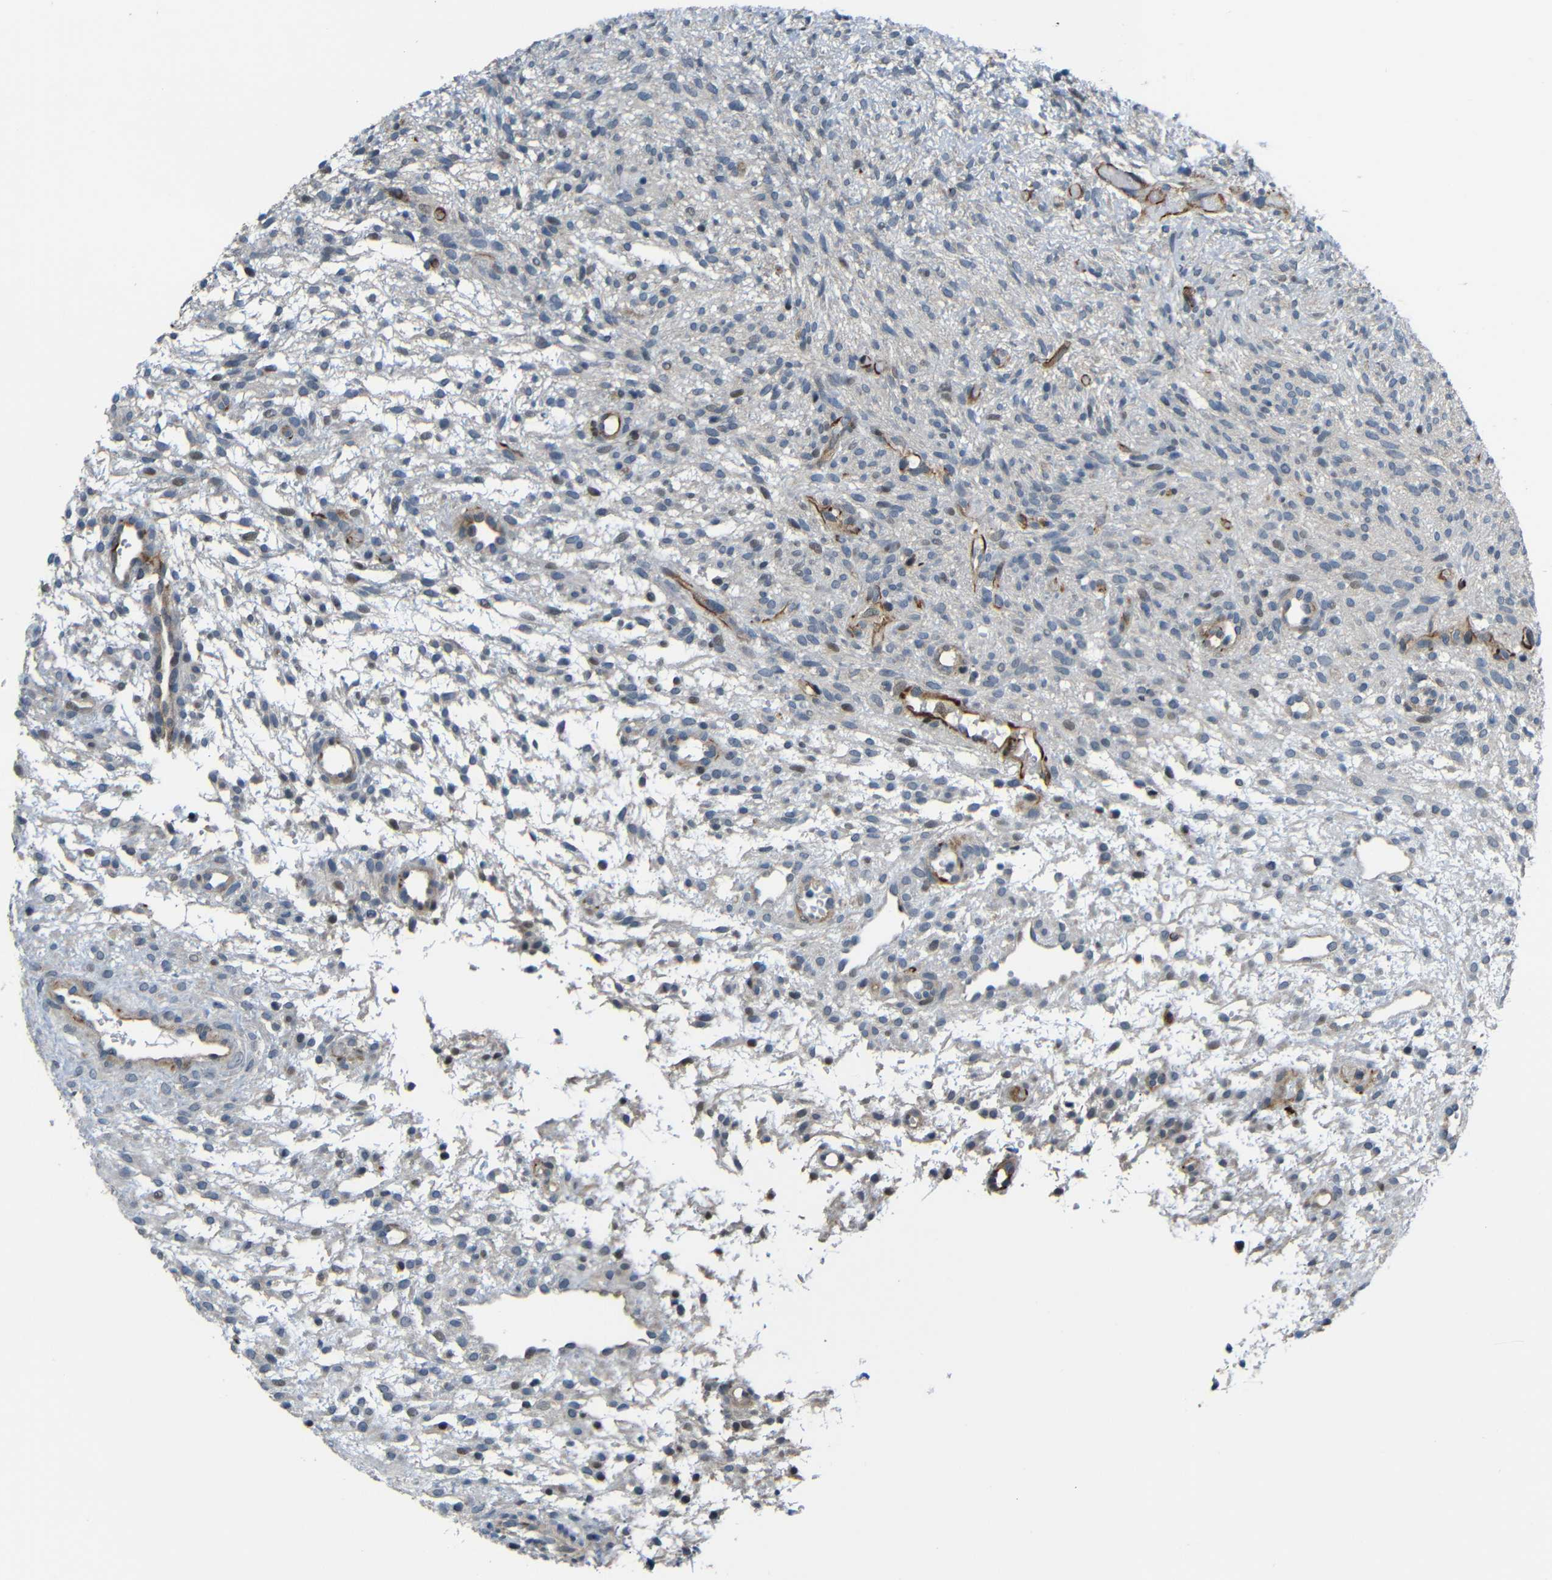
{"staining": {"intensity": "negative", "quantity": "none", "location": "none"}, "tissue": "ovary", "cell_type": "Ovarian stroma cells", "image_type": "normal", "snomed": [{"axis": "morphology", "description": "Normal tissue, NOS"}, {"axis": "morphology", "description": "Cyst, NOS"}, {"axis": "topography", "description": "Ovary"}], "caption": "Immunohistochemistry (IHC) of unremarkable human ovary shows no positivity in ovarian stroma cells. (Stains: DAB (3,3'-diaminobenzidine) immunohistochemistry (IHC) with hematoxylin counter stain, Microscopy: brightfield microscopy at high magnification).", "gene": "SYDE1", "patient": {"sex": "female", "age": 18}}